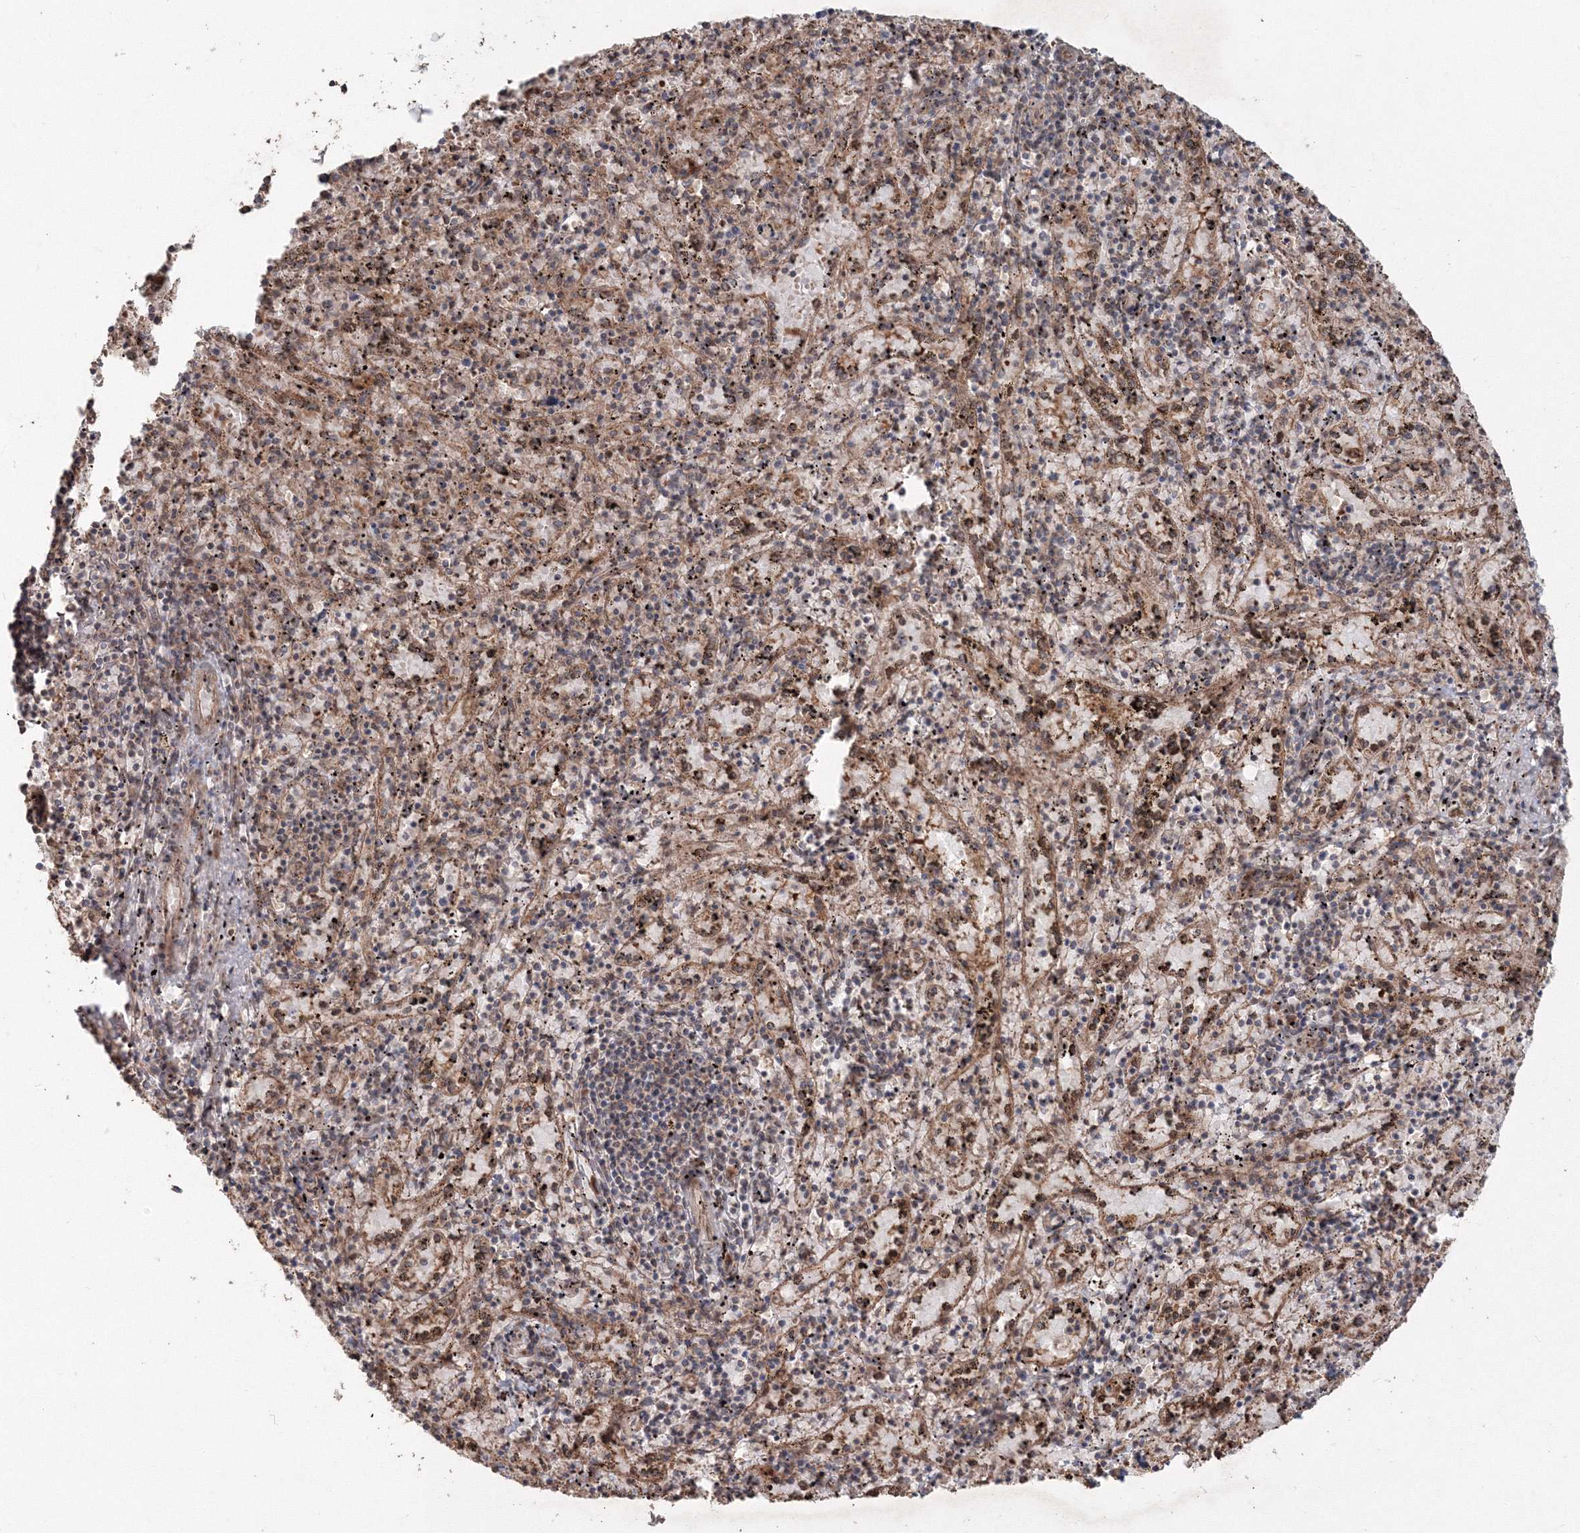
{"staining": {"intensity": "weak", "quantity": "<25%", "location": "cytoplasmic/membranous"}, "tissue": "spleen", "cell_type": "Cells in red pulp", "image_type": "normal", "snomed": [{"axis": "morphology", "description": "Normal tissue, NOS"}, {"axis": "topography", "description": "Spleen"}], "caption": "This histopathology image is of unremarkable spleen stained with immunohistochemistry to label a protein in brown with the nuclei are counter-stained blue. There is no positivity in cells in red pulp. (IHC, brightfield microscopy, high magnification).", "gene": "ANAPC16", "patient": {"sex": "male", "age": 11}}